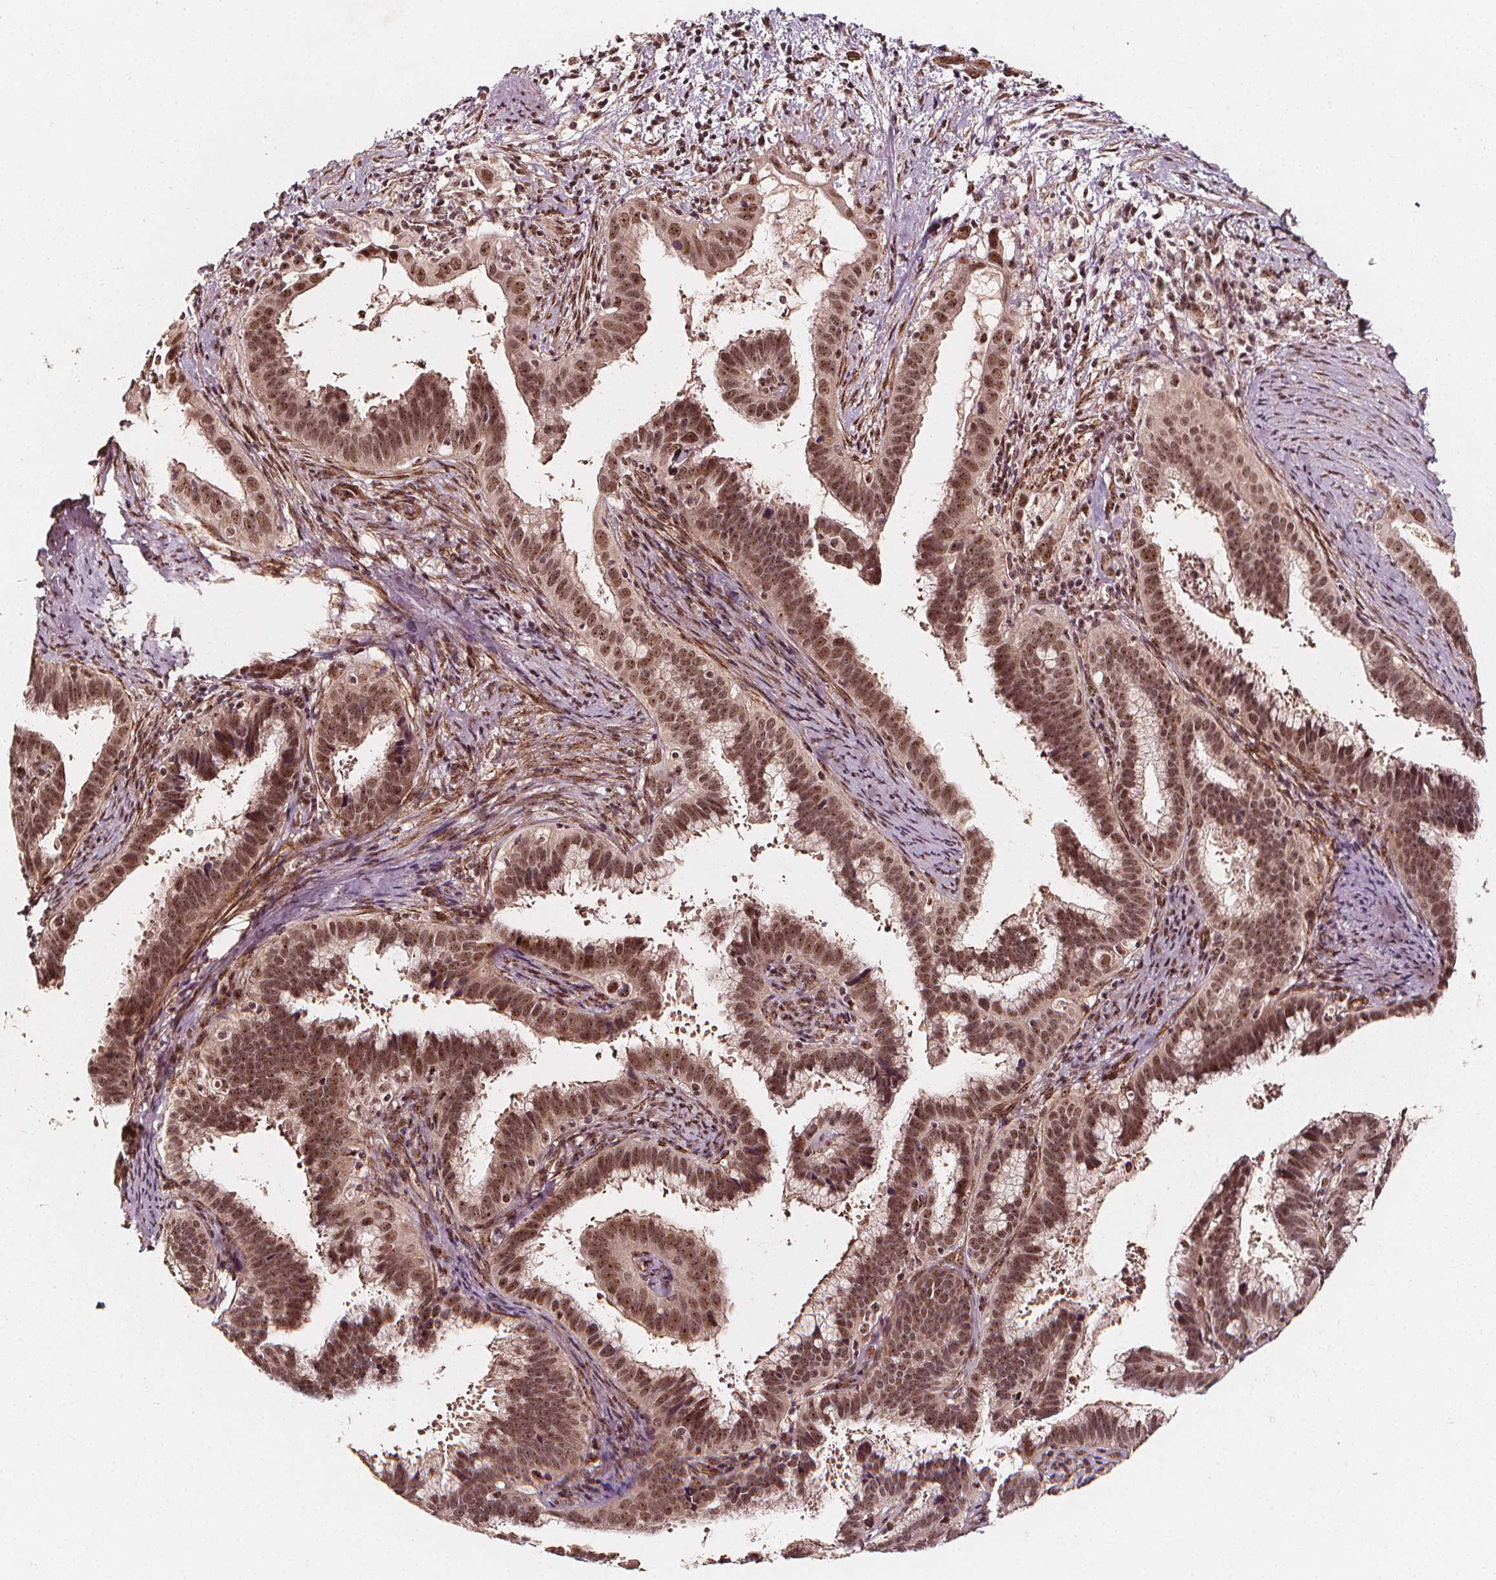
{"staining": {"intensity": "moderate", "quantity": ">75%", "location": "nuclear"}, "tissue": "cervical cancer", "cell_type": "Tumor cells", "image_type": "cancer", "snomed": [{"axis": "morphology", "description": "Adenocarcinoma, NOS"}, {"axis": "topography", "description": "Cervix"}], "caption": "Immunohistochemical staining of cervical cancer reveals medium levels of moderate nuclear protein expression in approximately >75% of tumor cells.", "gene": "EXOSC9", "patient": {"sex": "female", "age": 56}}